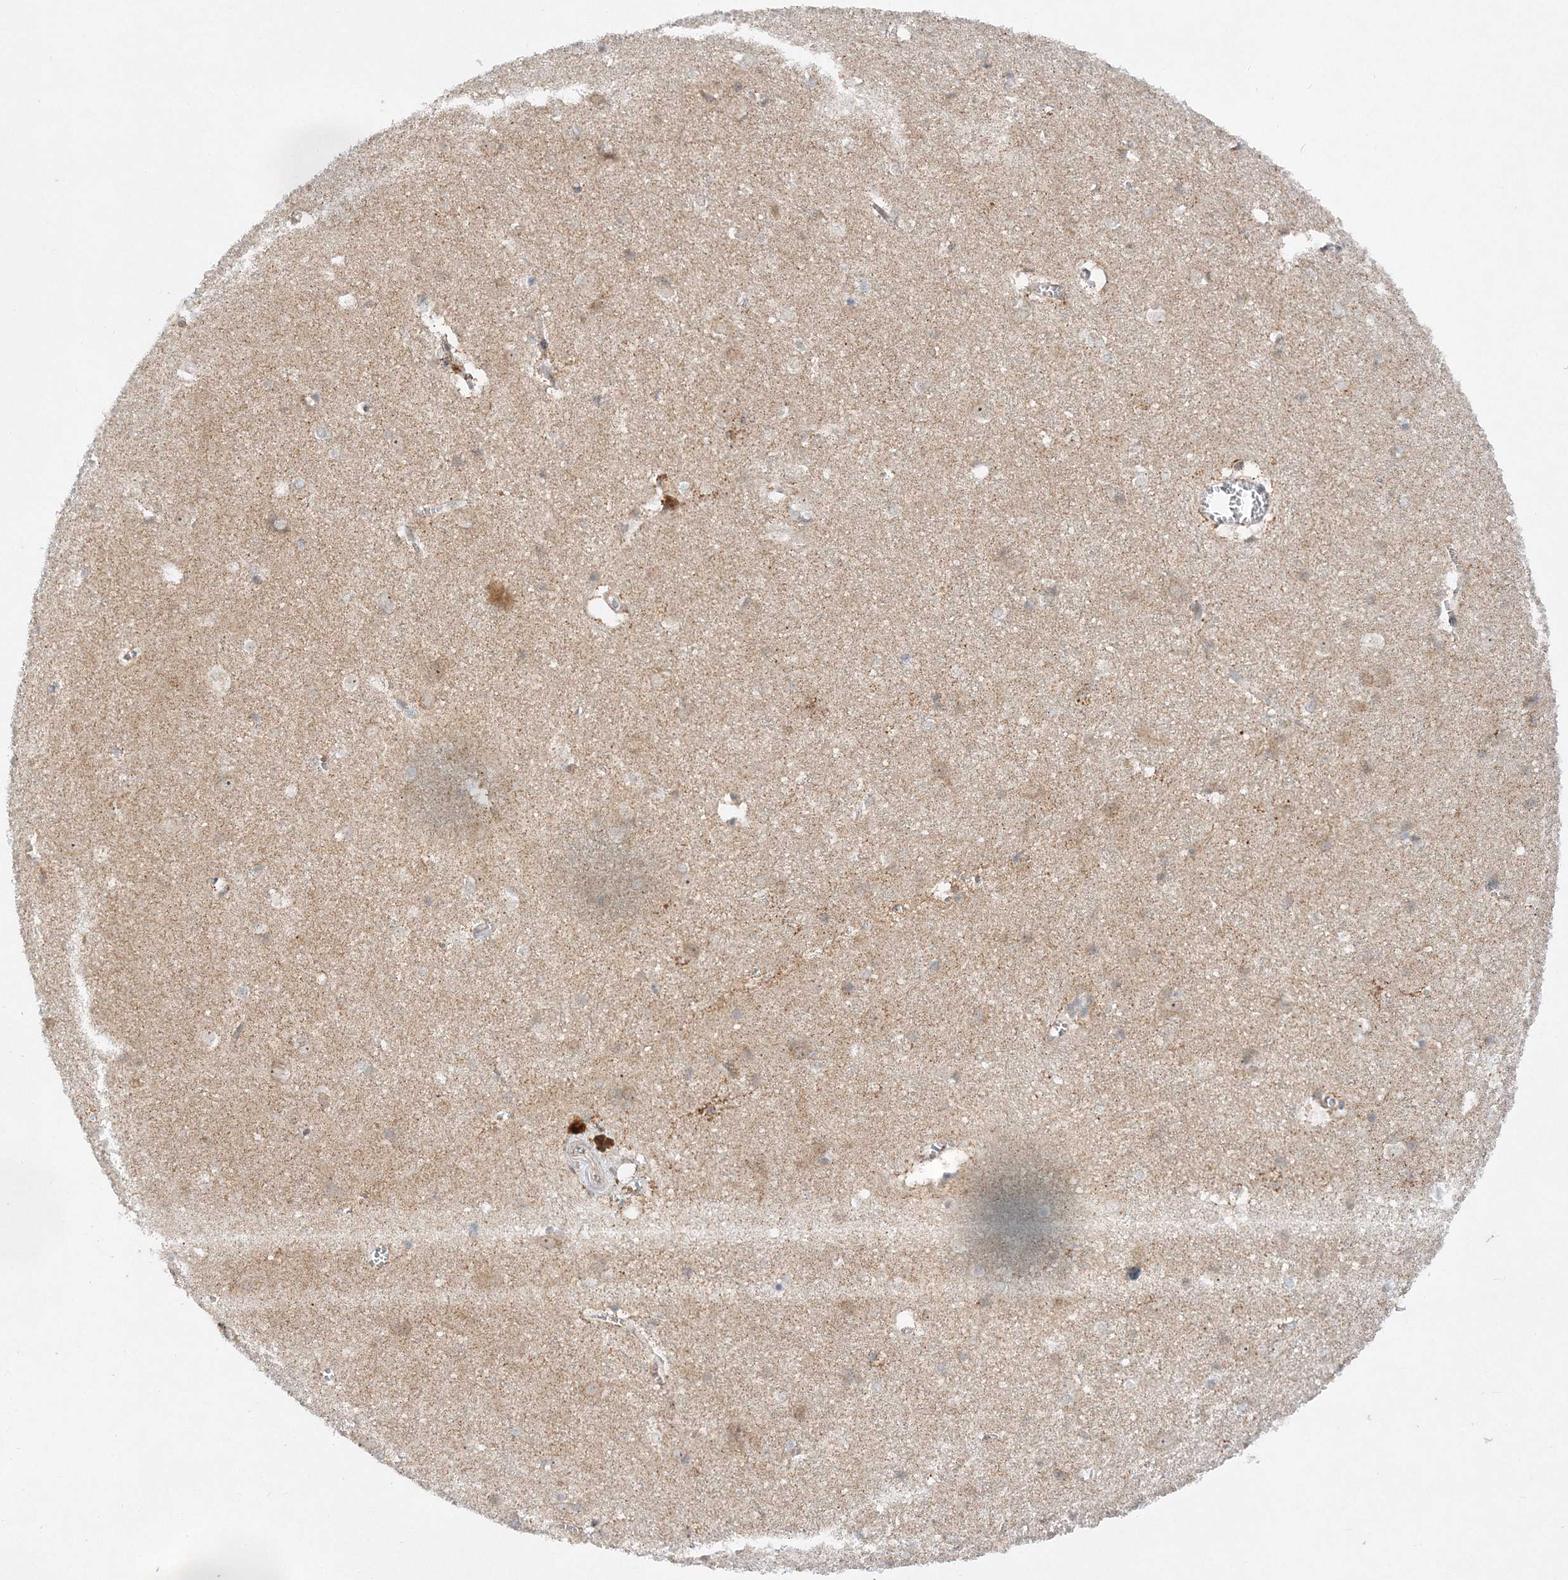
{"staining": {"intensity": "moderate", "quantity": ">75%", "location": "cytoplasmic/membranous"}, "tissue": "cerebral cortex", "cell_type": "Endothelial cells", "image_type": "normal", "snomed": [{"axis": "morphology", "description": "Normal tissue, NOS"}, {"axis": "topography", "description": "Cerebral cortex"}], "caption": "A photomicrograph of cerebral cortex stained for a protein demonstrates moderate cytoplasmic/membranous brown staining in endothelial cells. (DAB (3,3'-diaminobenzidine) IHC, brown staining for protein, blue staining for nuclei).", "gene": "RAB11FIP2", "patient": {"sex": "male", "age": 54}}